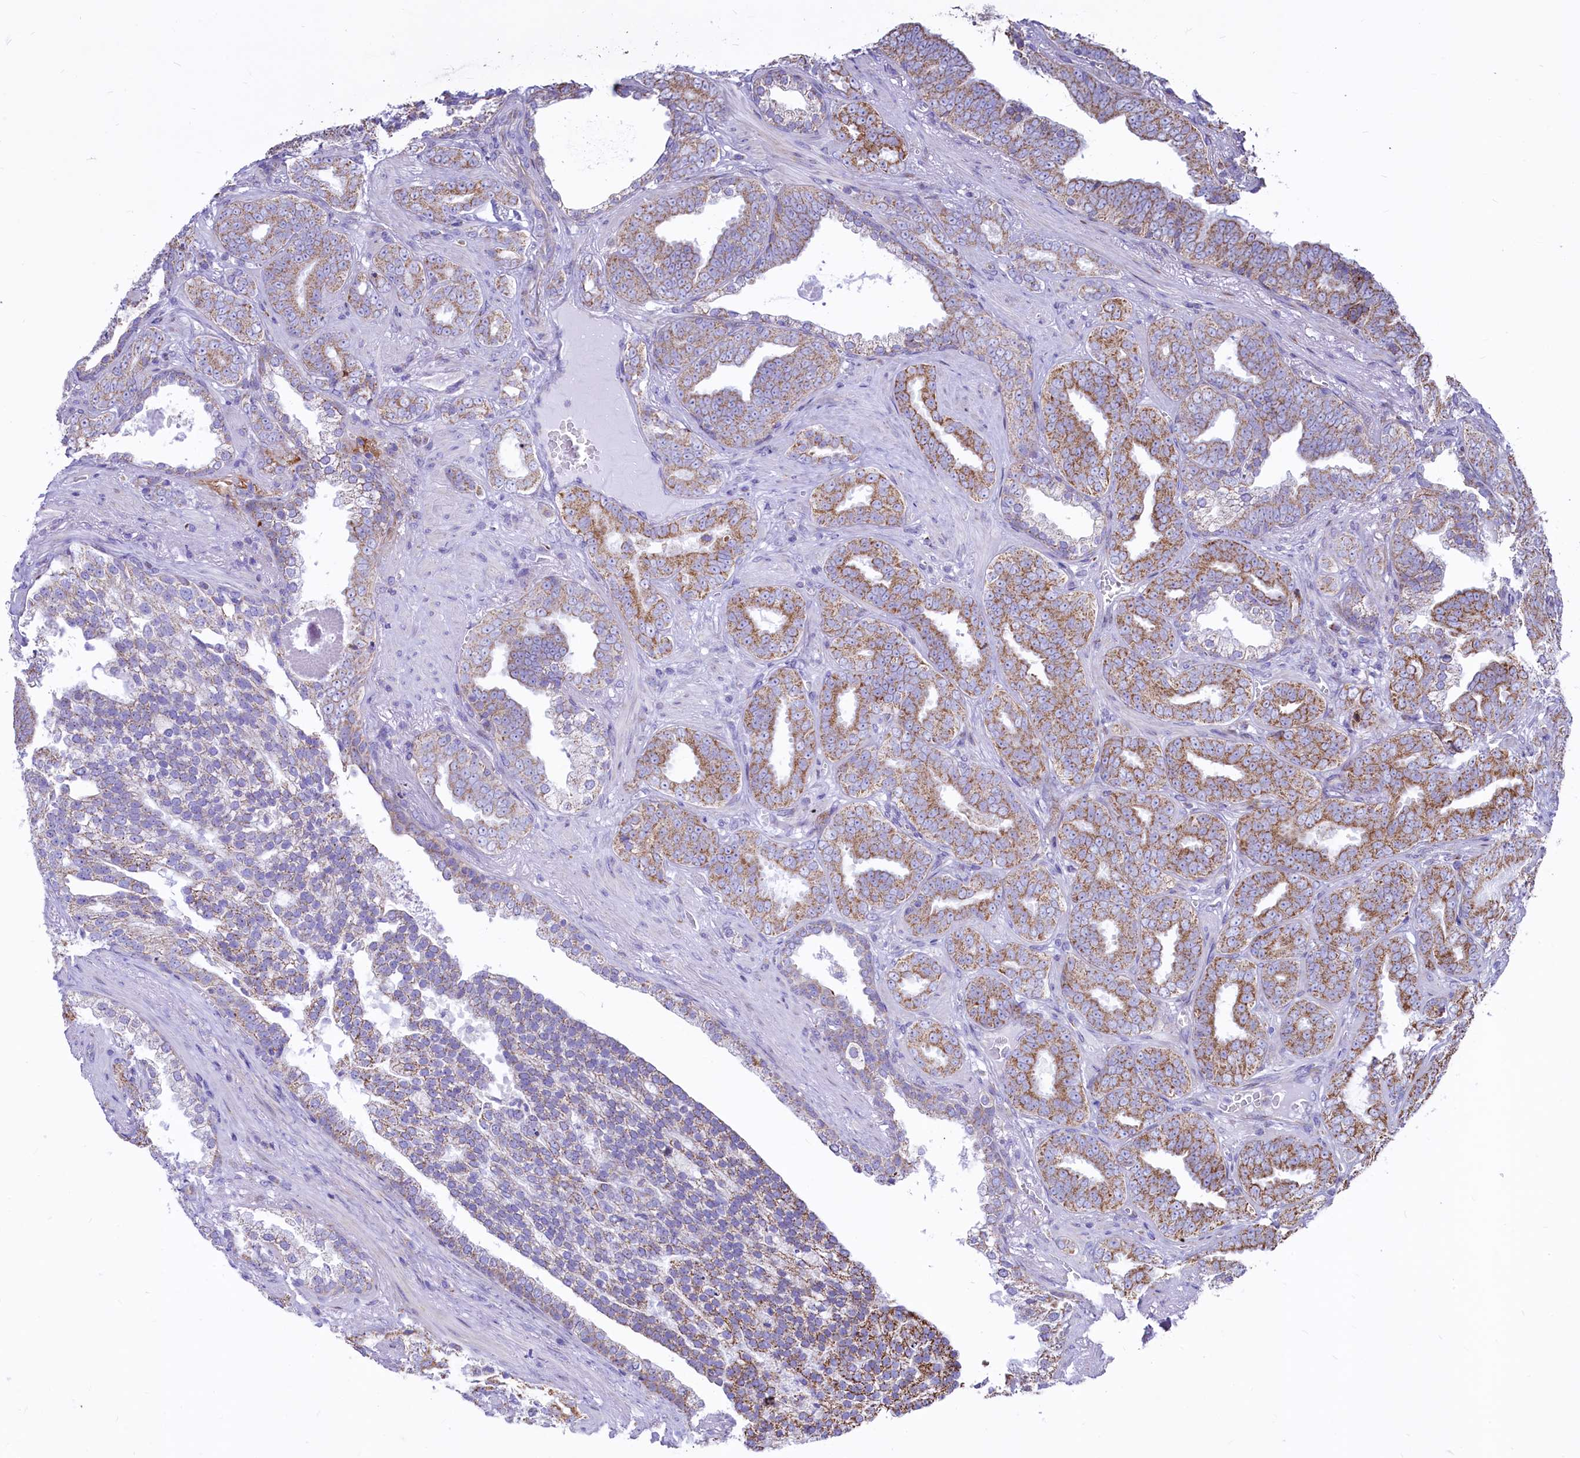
{"staining": {"intensity": "moderate", "quantity": ">75%", "location": "cytoplasmic/membranous"}, "tissue": "prostate cancer", "cell_type": "Tumor cells", "image_type": "cancer", "snomed": [{"axis": "morphology", "description": "Adenocarcinoma, High grade"}, {"axis": "topography", "description": "Prostate and seminal vesicle, NOS"}], "caption": "Immunohistochemical staining of human adenocarcinoma (high-grade) (prostate) shows medium levels of moderate cytoplasmic/membranous protein positivity in about >75% of tumor cells.", "gene": "VWCE", "patient": {"sex": "male", "age": 67}}